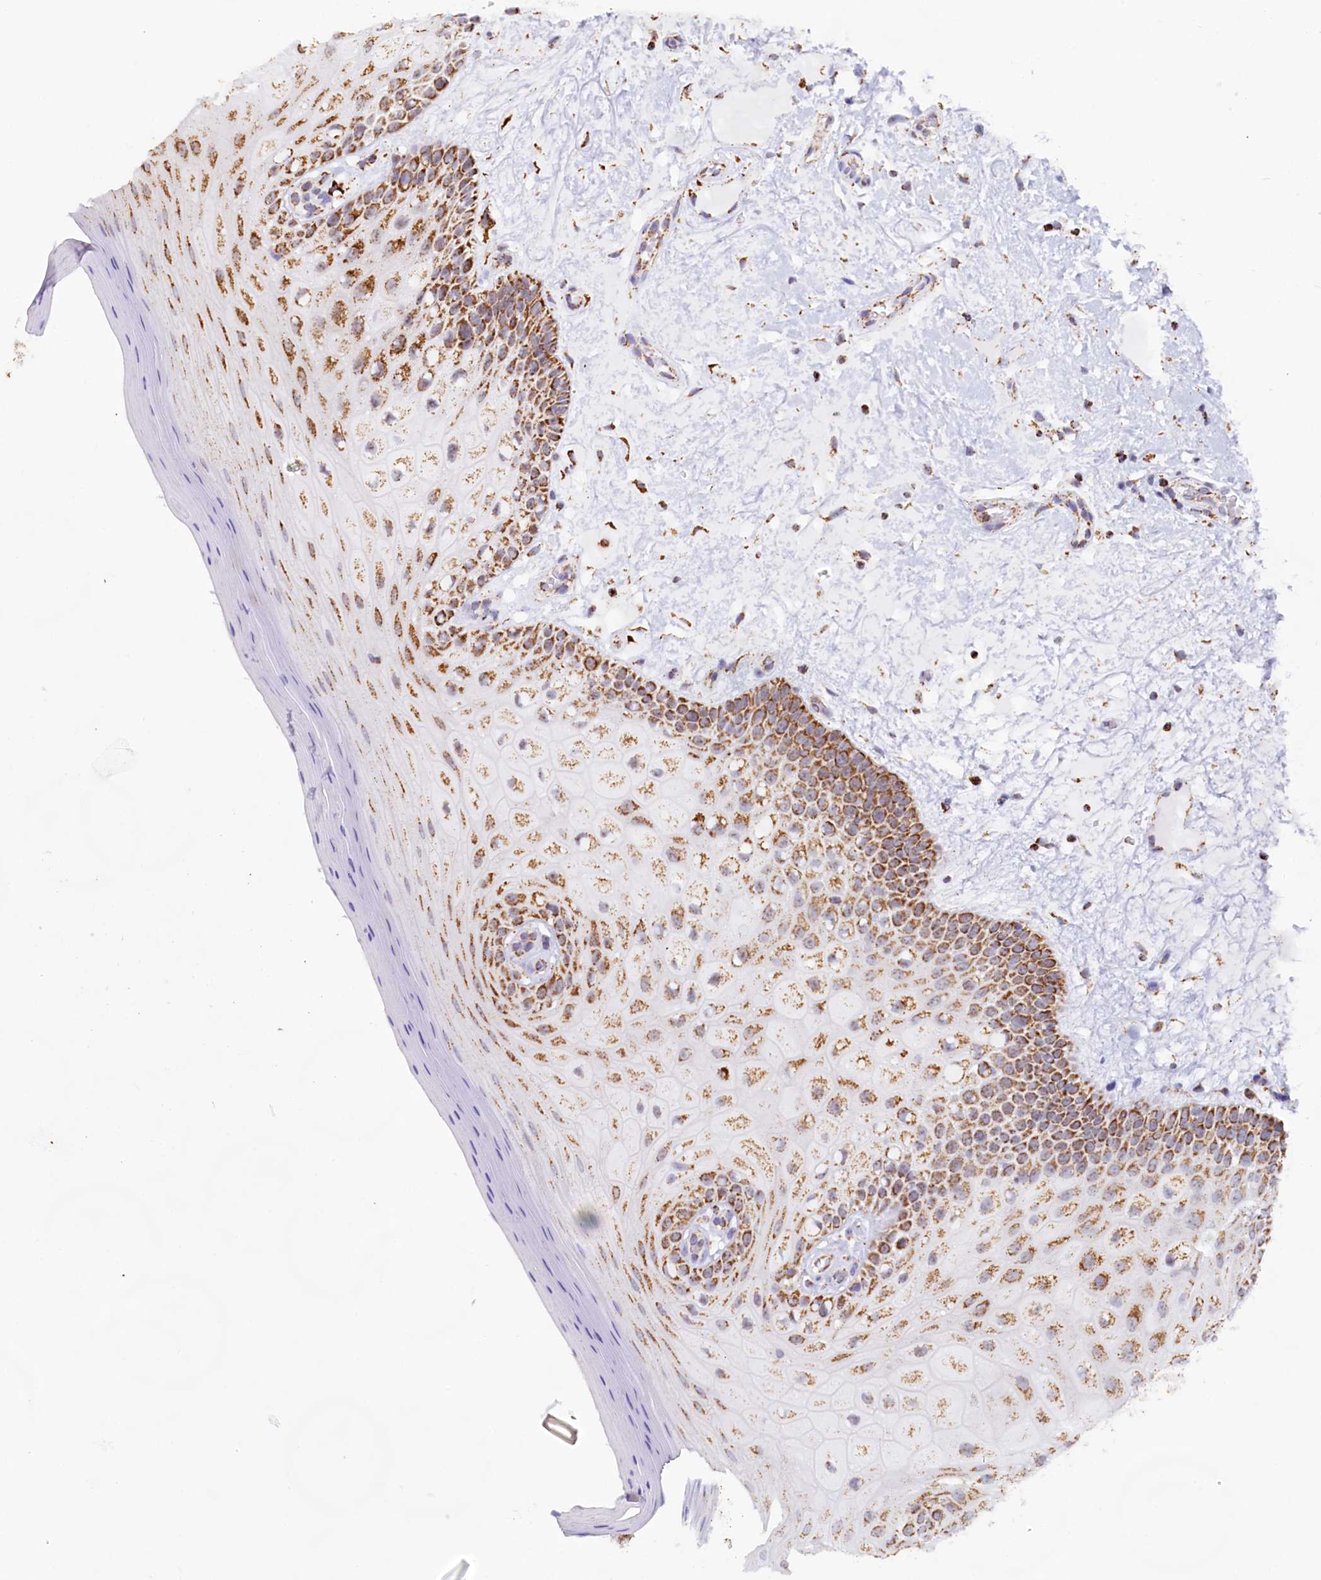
{"staining": {"intensity": "moderate", "quantity": ">75%", "location": "cytoplasmic/membranous"}, "tissue": "oral mucosa", "cell_type": "Squamous epithelial cells", "image_type": "normal", "snomed": [{"axis": "morphology", "description": "Normal tissue, NOS"}, {"axis": "topography", "description": "Oral tissue"}, {"axis": "topography", "description": "Tounge, NOS"}], "caption": "Protein expression analysis of unremarkable oral mucosa exhibits moderate cytoplasmic/membranous positivity in approximately >75% of squamous epithelial cells.", "gene": "C1D", "patient": {"sex": "male", "age": 47}}